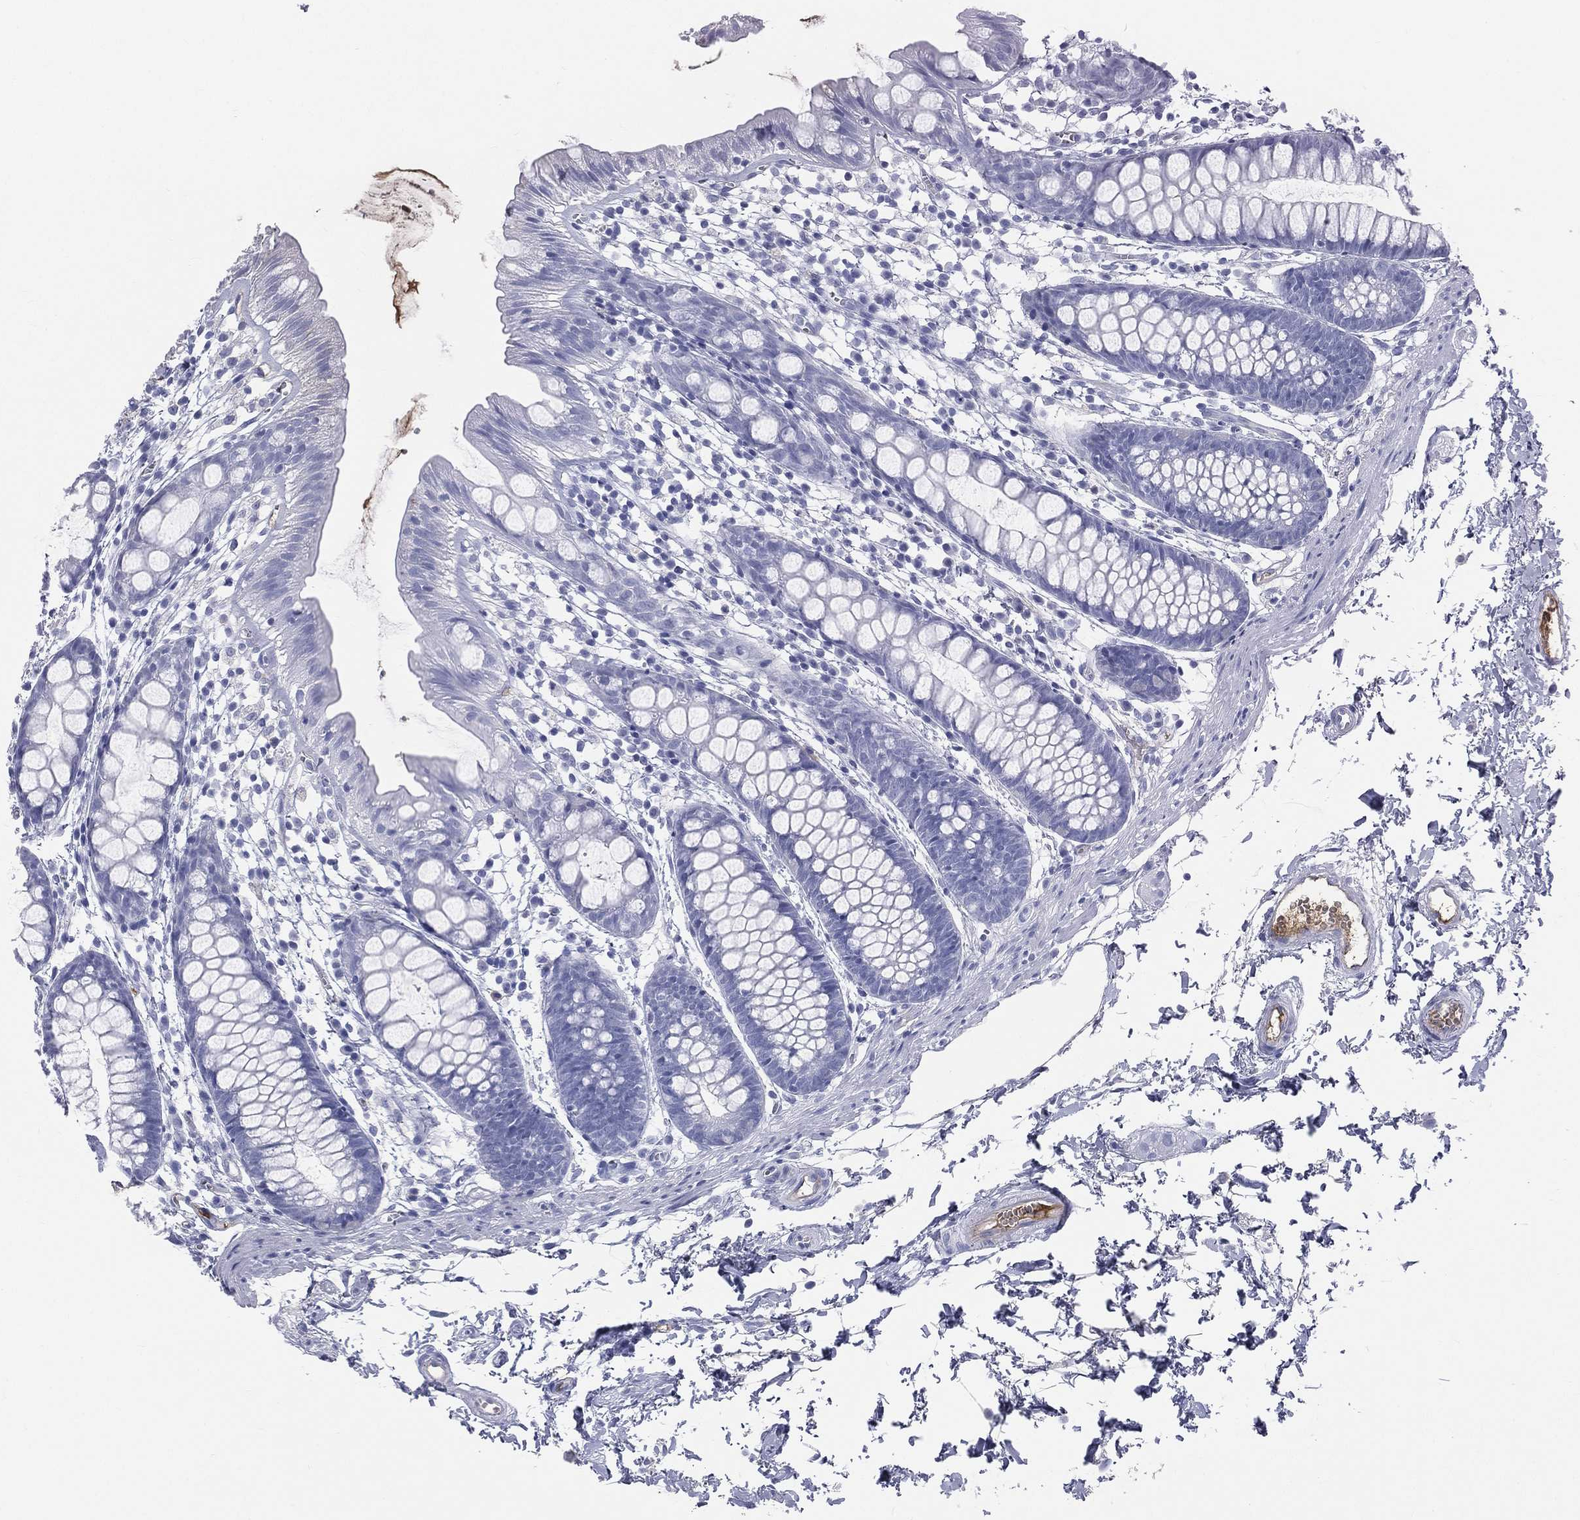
{"staining": {"intensity": "negative", "quantity": "none", "location": "none"}, "tissue": "rectum", "cell_type": "Glandular cells", "image_type": "normal", "snomed": [{"axis": "morphology", "description": "Normal tissue, NOS"}, {"axis": "topography", "description": "Rectum"}], "caption": "IHC of normal human rectum displays no expression in glandular cells.", "gene": "HP", "patient": {"sex": "male", "age": 57}}